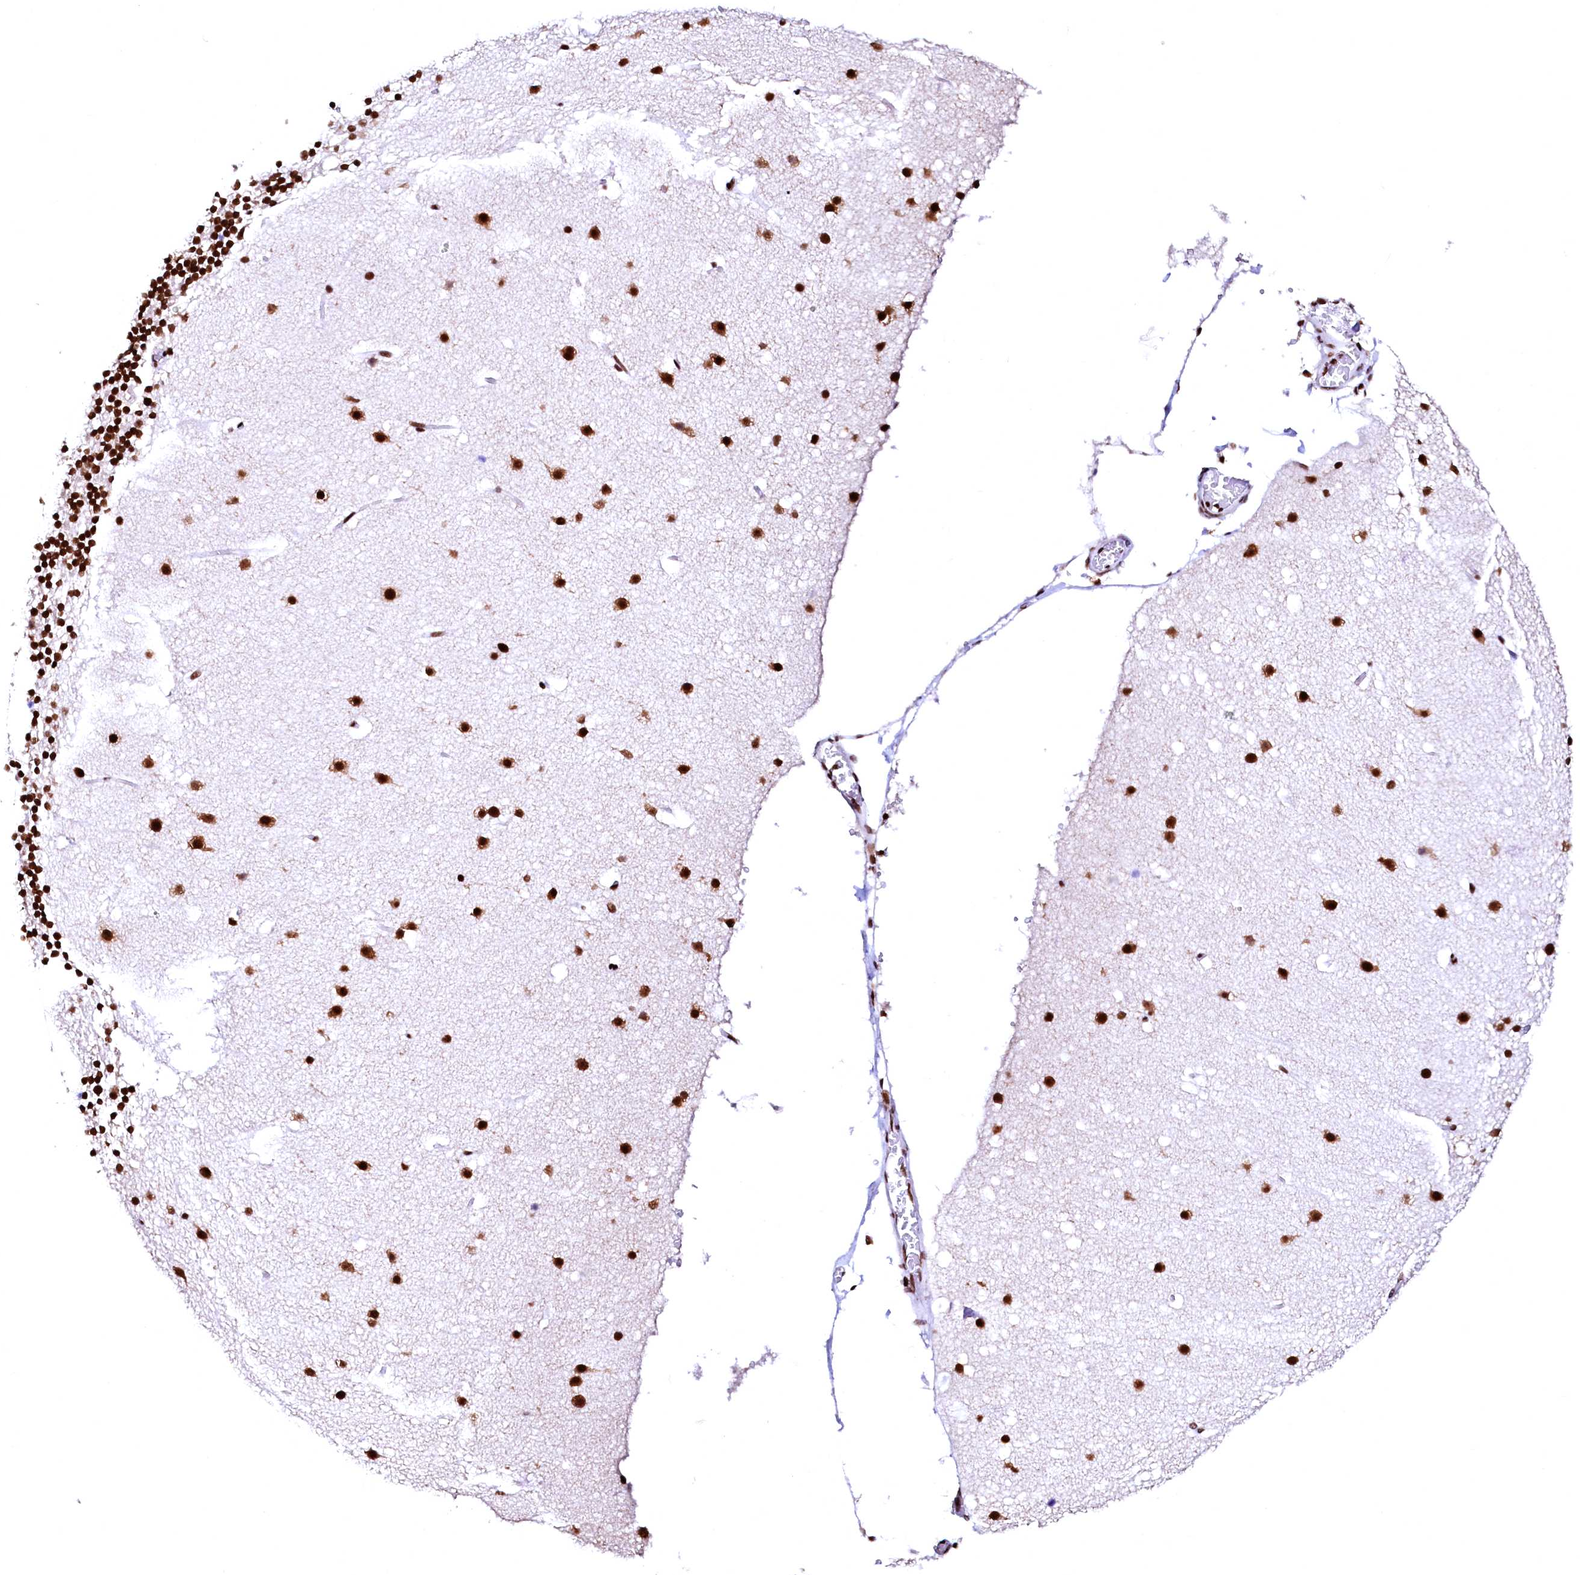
{"staining": {"intensity": "strong", "quantity": ">75%", "location": "nuclear"}, "tissue": "cerebellum", "cell_type": "Cells in granular layer", "image_type": "normal", "snomed": [{"axis": "morphology", "description": "Normal tissue, NOS"}, {"axis": "topography", "description": "Cerebellum"}], "caption": "Immunohistochemistry micrograph of normal cerebellum: cerebellum stained using immunohistochemistry displays high levels of strong protein expression localized specifically in the nuclear of cells in granular layer, appearing as a nuclear brown color.", "gene": "CPSF6", "patient": {"sex": "male", "age": 57}}